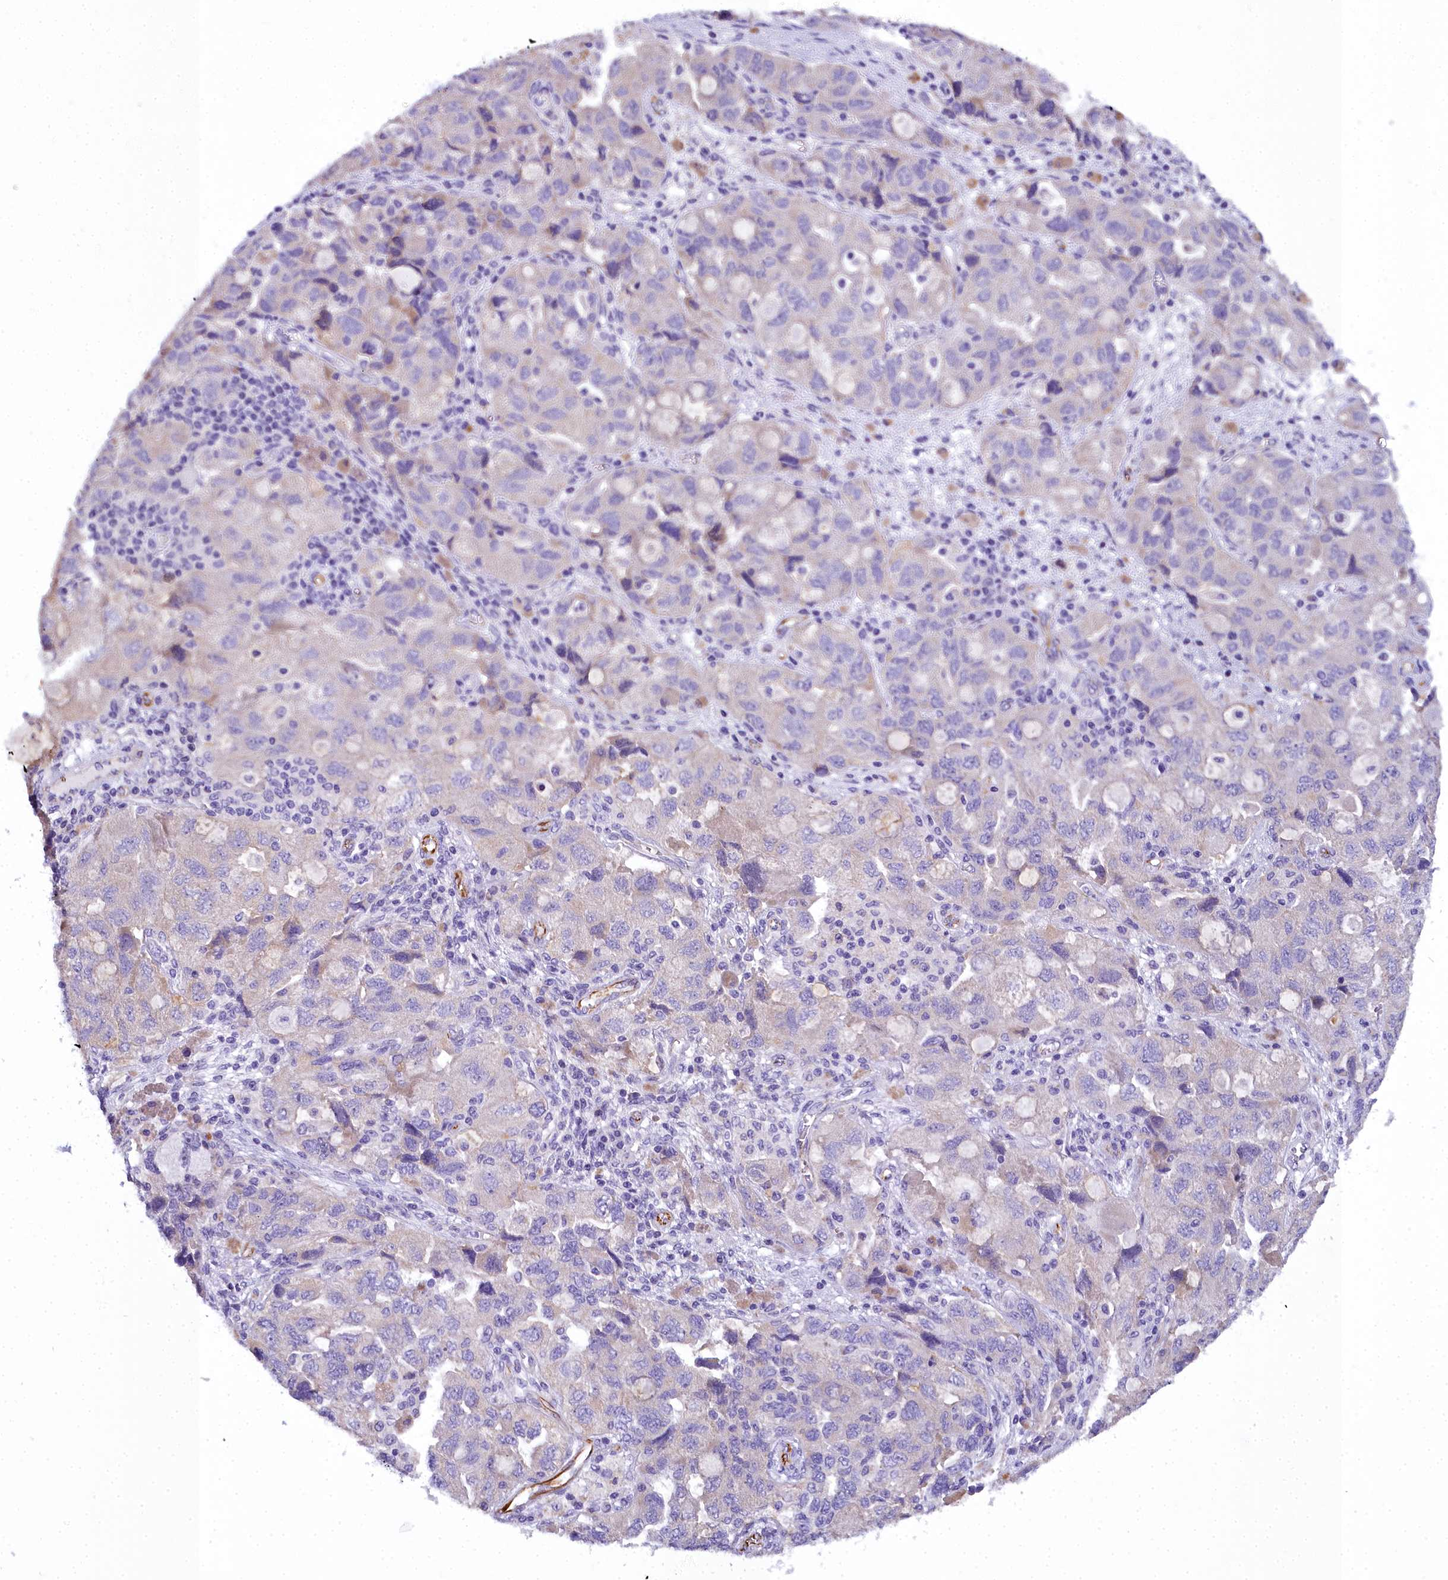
{"staining": {"intensity": "negative", "quantity": "none", "location": "none"}, "tissue": "ovarian cancer", "cell_type": "Tumor cells", "image_type": "cancer", "snomed": [{"axis": "morphology", "description": "Carcinoma, NOS"}, {"axis": "morphology", "description": "Cystadenocarcinoma, serous, NOS"}, {"axis": "topography", "description": "Ovary"}], "caption": "This is an immunohistochemistry micrograph of human carcinoma (ovarian). There is no staining in tumor cells.", "gene": "TIMM22", "patient": {"sex": "female", "age": 69}}